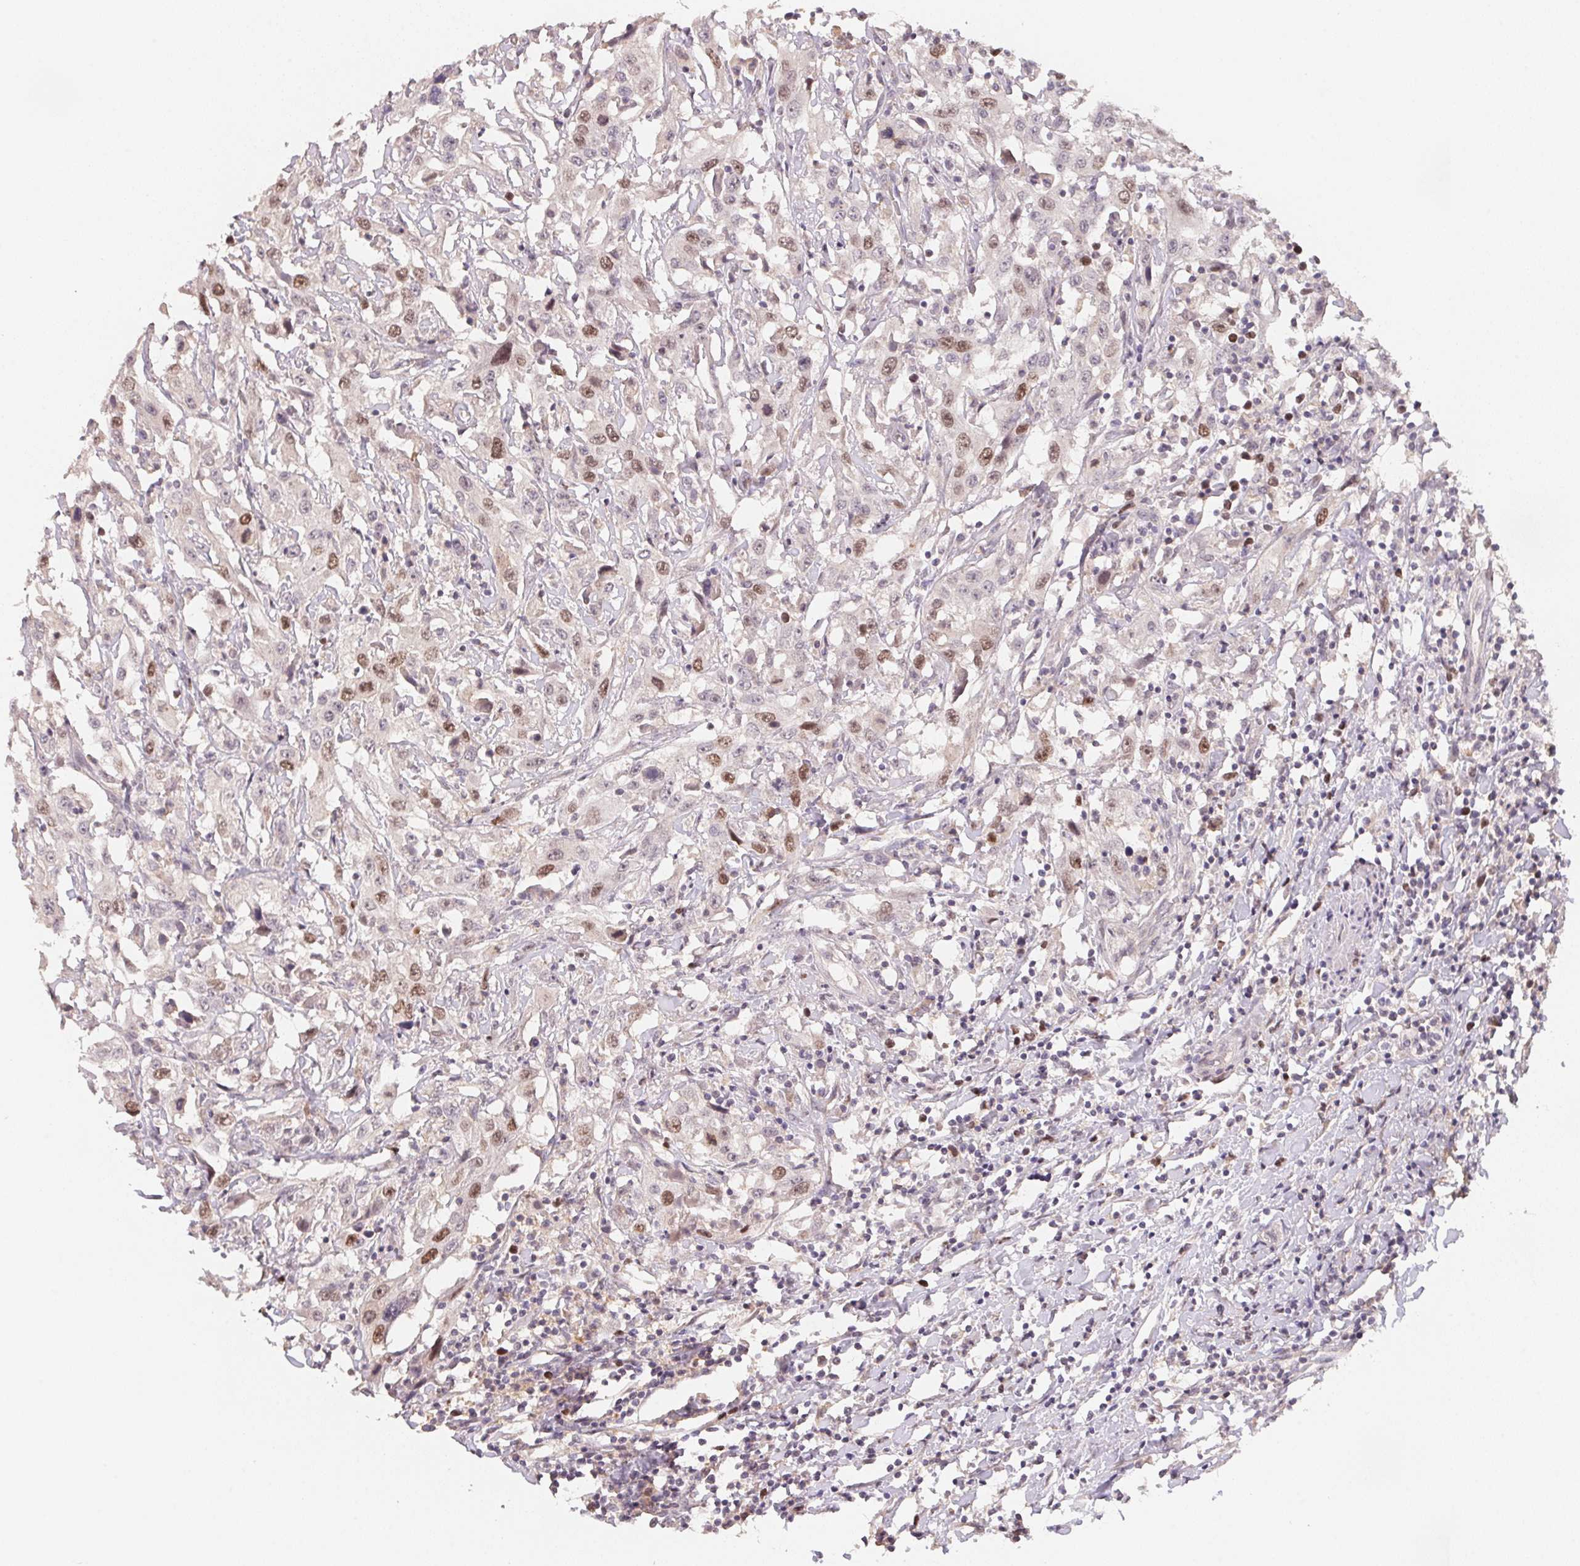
{"staining": {"intensity": "moderate", "quantity": "25%-75%", "location": "nuclear"}, "tissue": "urothelial cancer", "cell_type": "Tumor cells", "image_type": "cancer", "snomed": [{"axis": "morphology", "description": "Urothelial carcinoma, High grade"}, {"axis": "topography", "description": "Urinary bladder"}], "caption": "A high-resolution histopathology image shows immunohistochemistry staining of high-grade urothelial carcinoma, which displays moderate nuclear expression in approximately 25%-75% of tumor cells.", "gene": "KIFC1", "patient": {"sex": "male", "age": 61}}